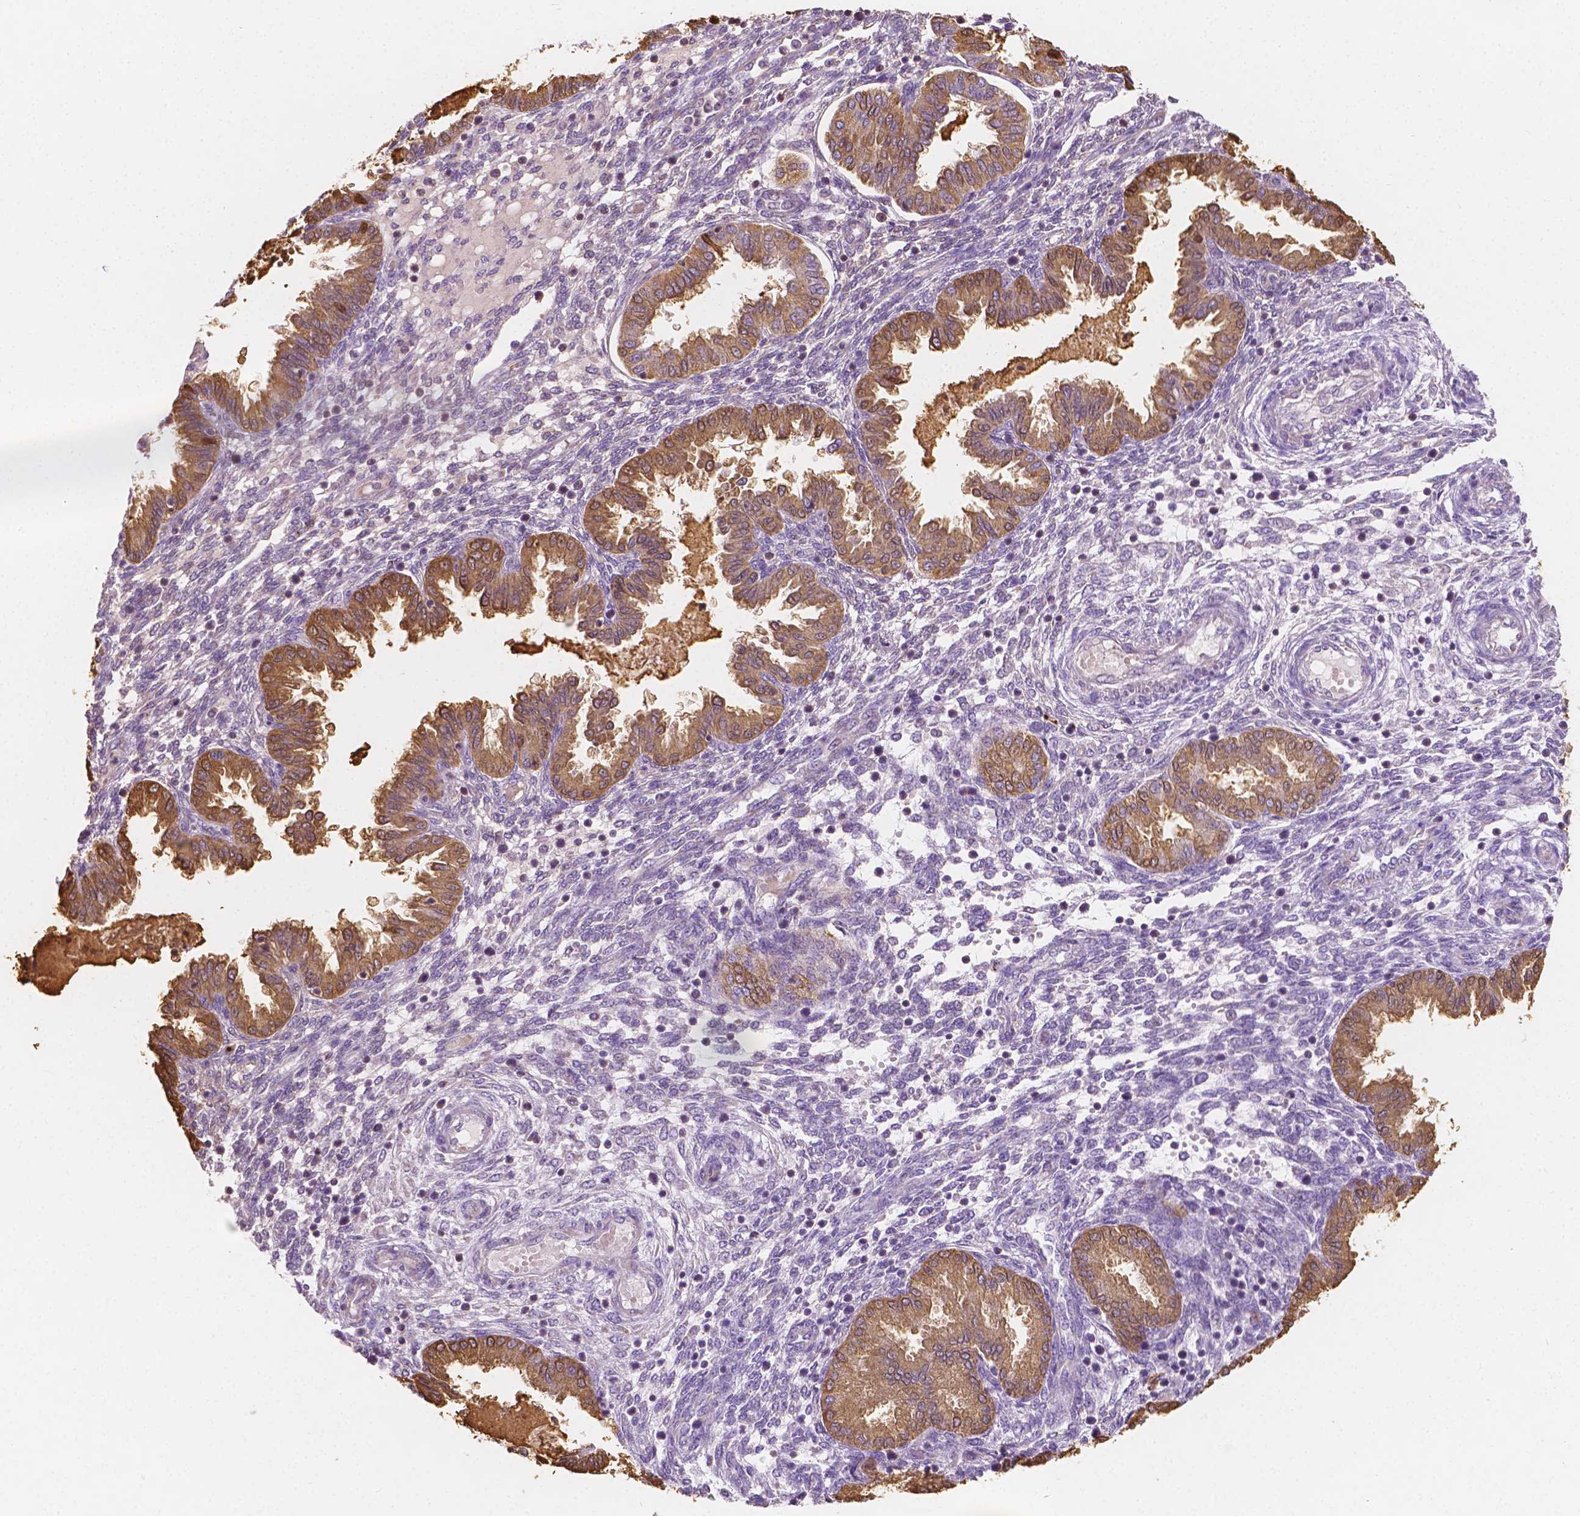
{"staining": {"intensity": "negative", "quantity": "none", "location": "none"}, "tissue": "endometrium", "cell_type": "Cells in endometrial stroma", "image_type": "normal", "snomed": [{"axis": "morphology", "description": "Normal tissue, NOS"}, {"axis": "topography", "description": "Endometrium"}], "caption": "The micrograph shows no staining of cells in endometrial stroma in benign endometrium.", "gene": "TMEM130", "patient": {"sex": "female", "age": 33}}